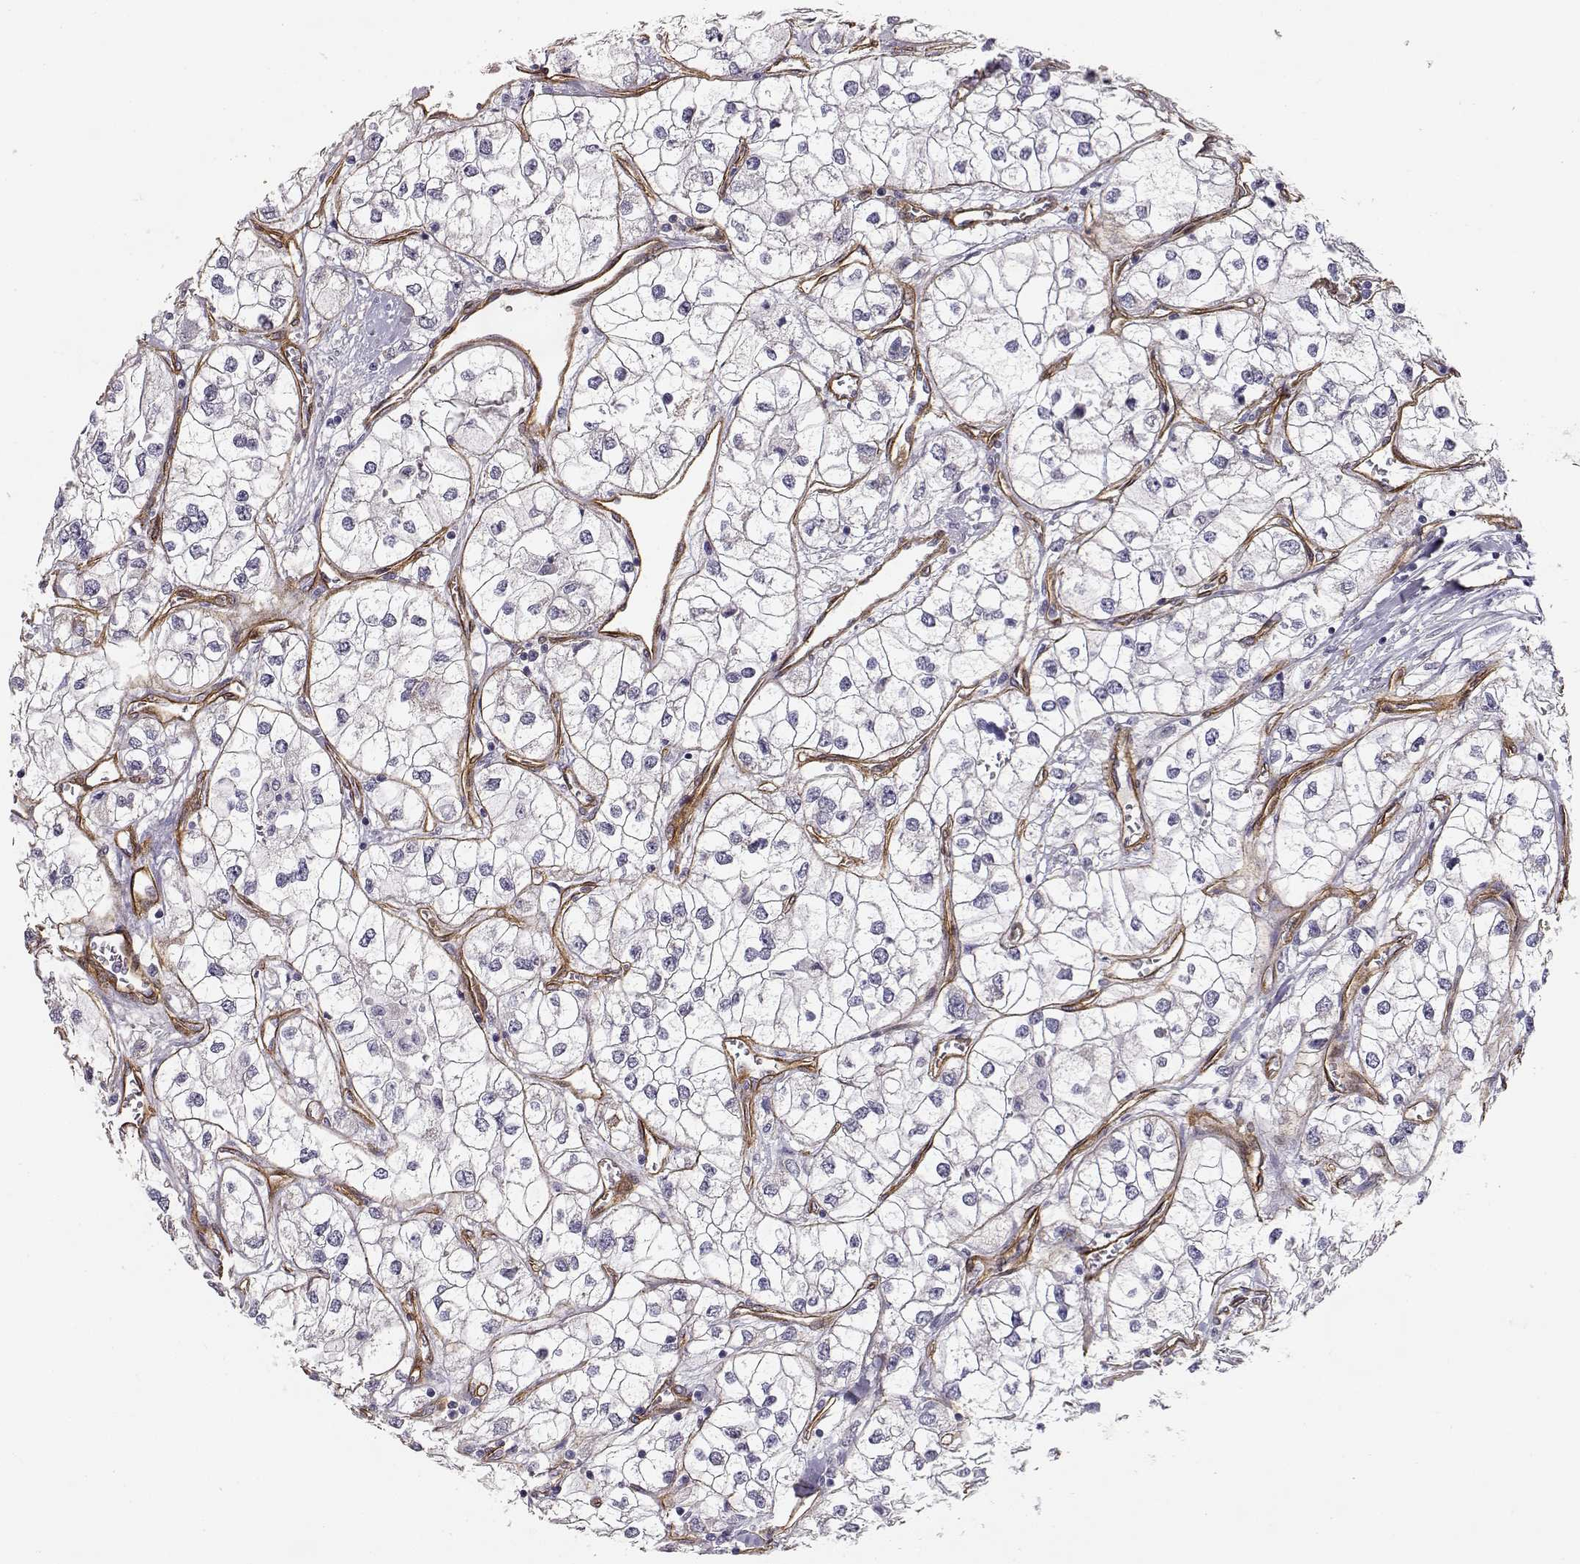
{"staining": {"intensity": "negative", "quantity": "none", "location": "none"}, "tissue": "renal cancer", "cell_type": "Tumor cells", "image_type": "cancer", "snomed": [{"axis": "morphology", "description": "Adenocarcinoma, NOS"}, {"axis": "topography", "description": "Kidney"}], "caption": "IHC micrograph of neoplastic tissue: human renal cancer (adenocarcinoma) stained with DAB (3,3'-diaminobenzidine) exhibits no significant protein expression in tumor cells.", "gene": "LAMC1", "patient": {"sex": "male", "age": 59}}